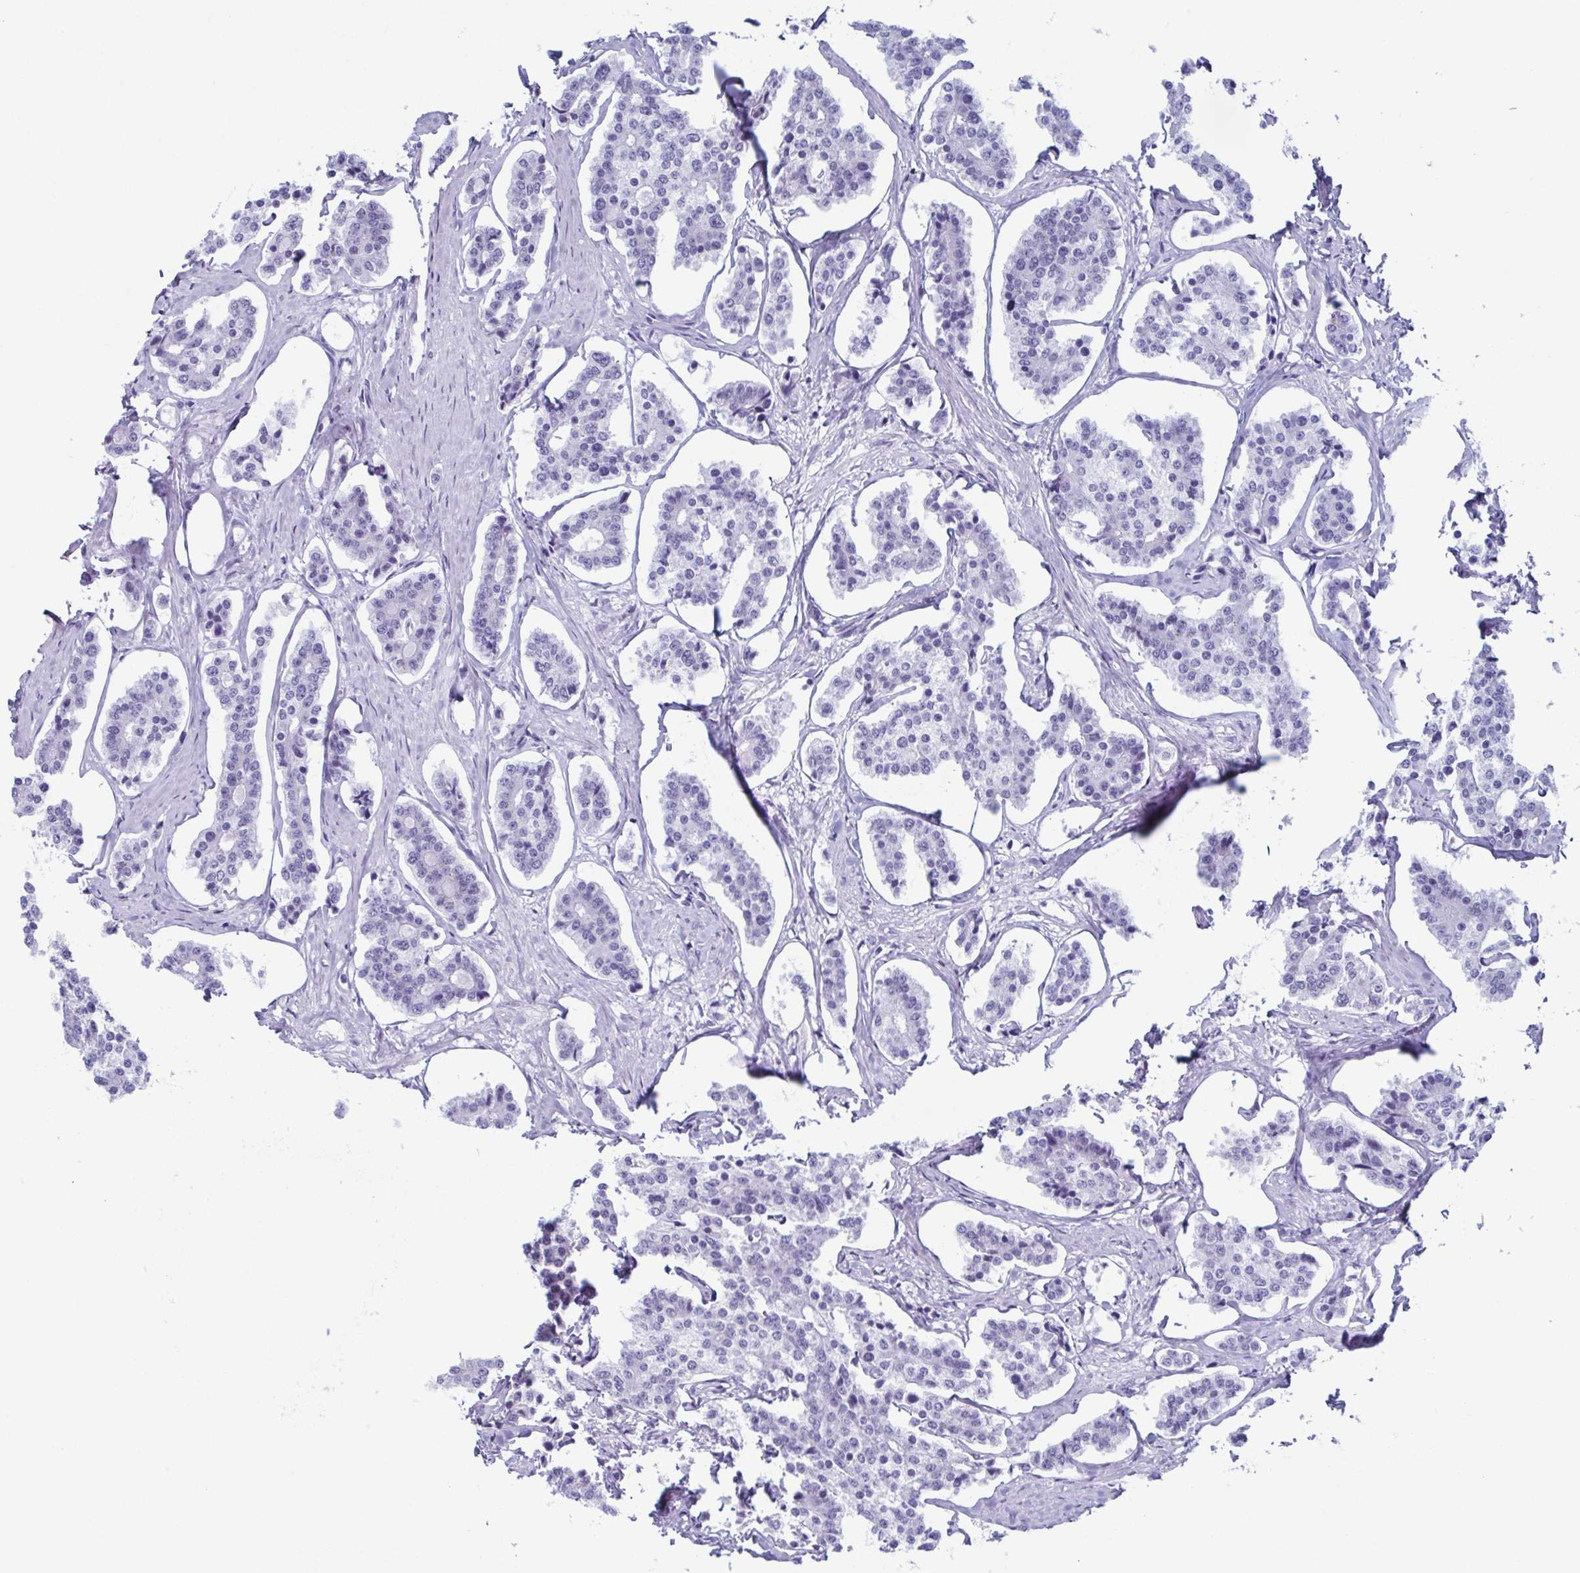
{"staining": {"intensity": "negative", "quantity": "none", "location": "none"}, "tissue": "carcinoid", "cell_type": "Tumor cells", "image_type": "cancer", "snomed": [{"axis": "morphology", "description": "Carcinoid, malignant, NOS"}, {"axis": "topography", "description": "Small intestine"}], "caption": "This is an immunohistochemistry (IHC) histopathology image of human carcinoid. There is no staining in tumor cells.", "gene": "ENKUR", "patient": {"sex": "female", "age": 65}}